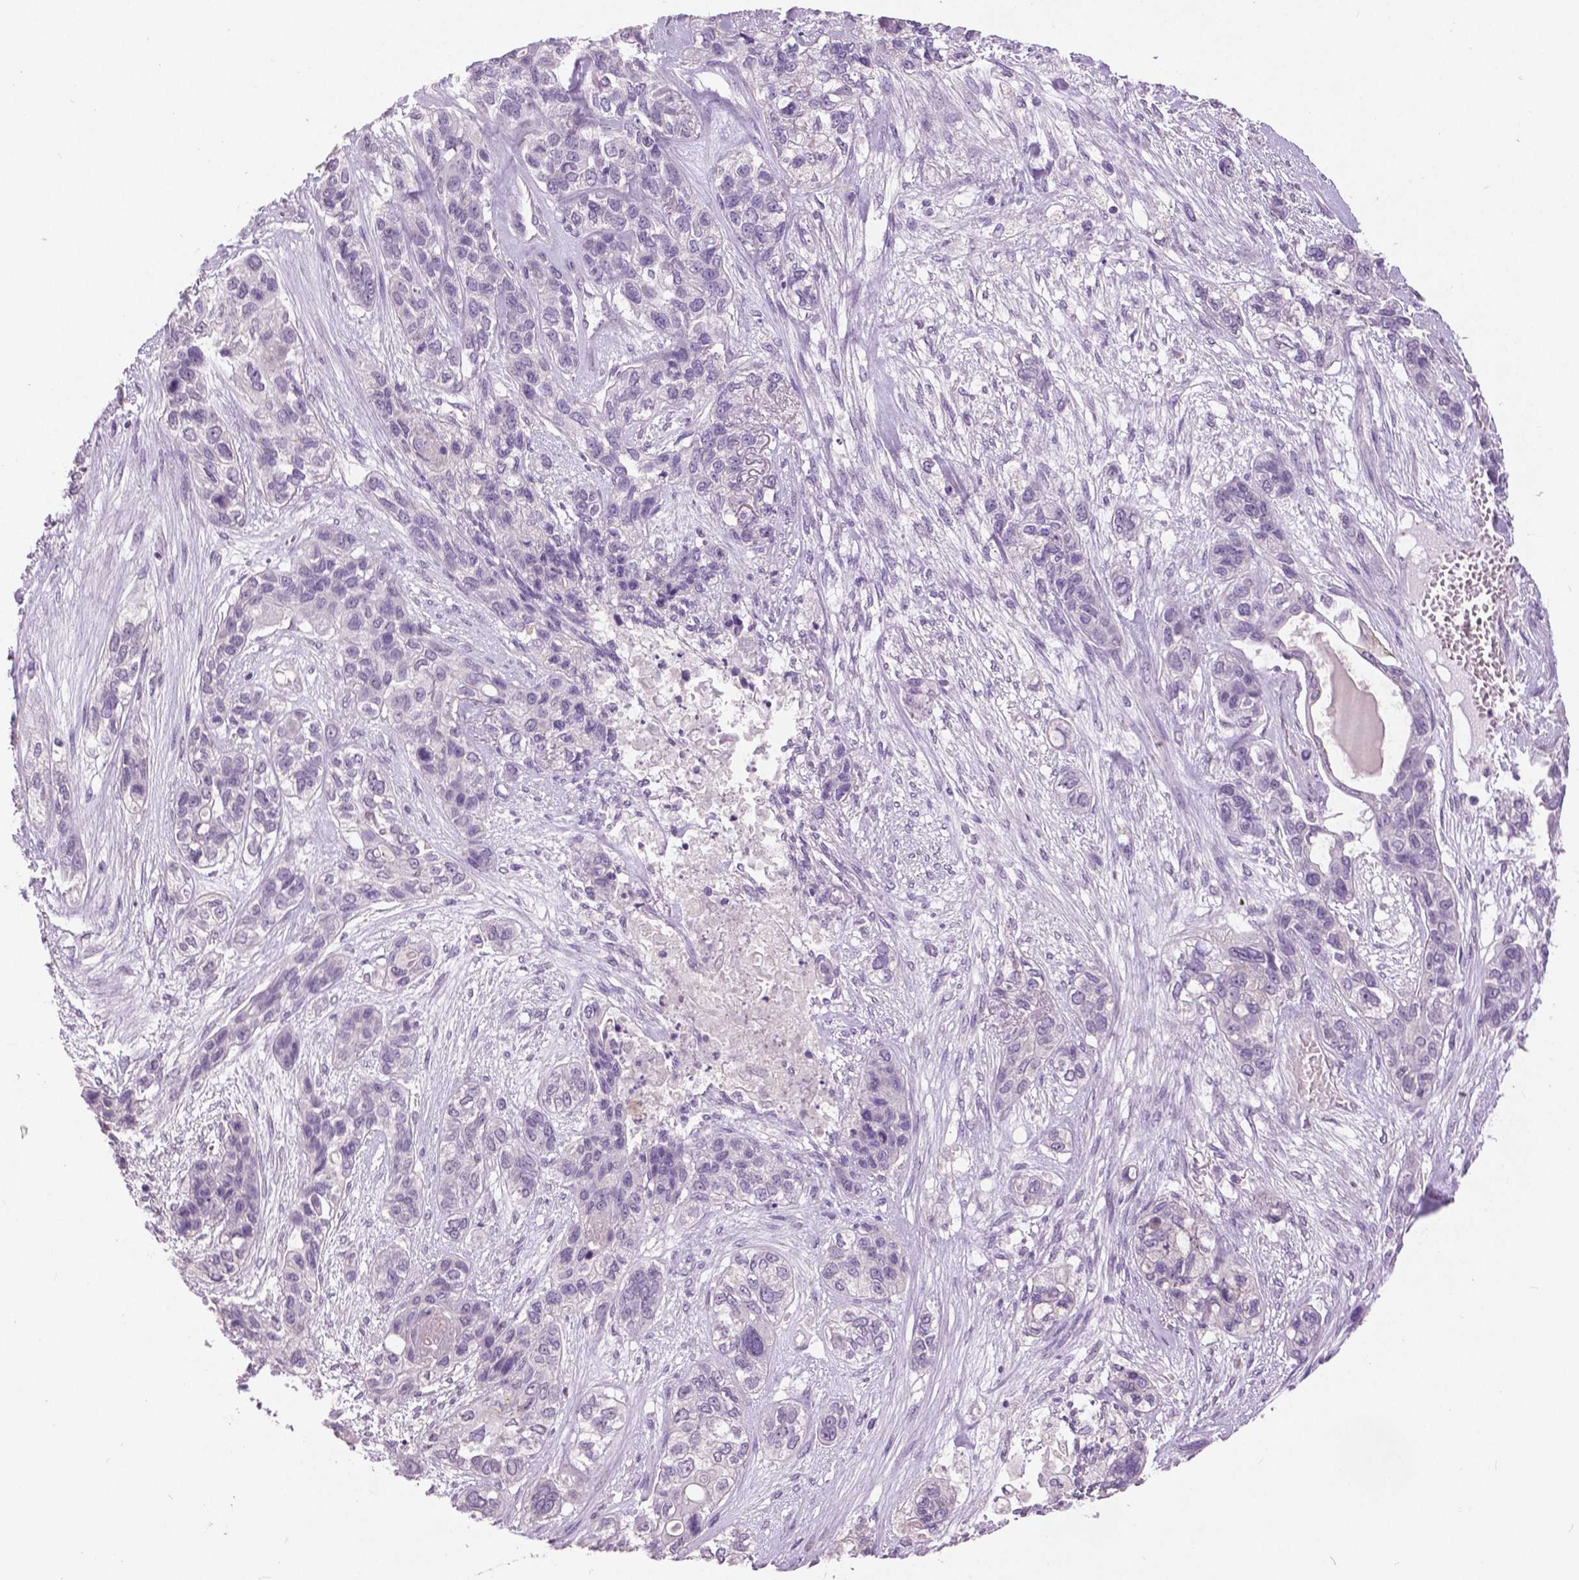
{"staining": {"intensity": "negative", "quantity": "none", "location": "none"}, "tissue": "lung cancer", "cell_type": "Tumor cells", "image_type": "cancer", "snomed": [{"axis": "morphology", "description": "Squamous cell carcinoma, NOS"}, {"axis": "topography", "description": "Lung"}], "caption": "High magnification brightfield microscopy of lung cancer stained with DAB (3,3'-diaminobenzidine) (brown) and counterstained with hematoxylin (blue): tumor cells show no significant positivity.", "gene": "GRIN2A", "patient": {"sex": "female", "age": 70}}